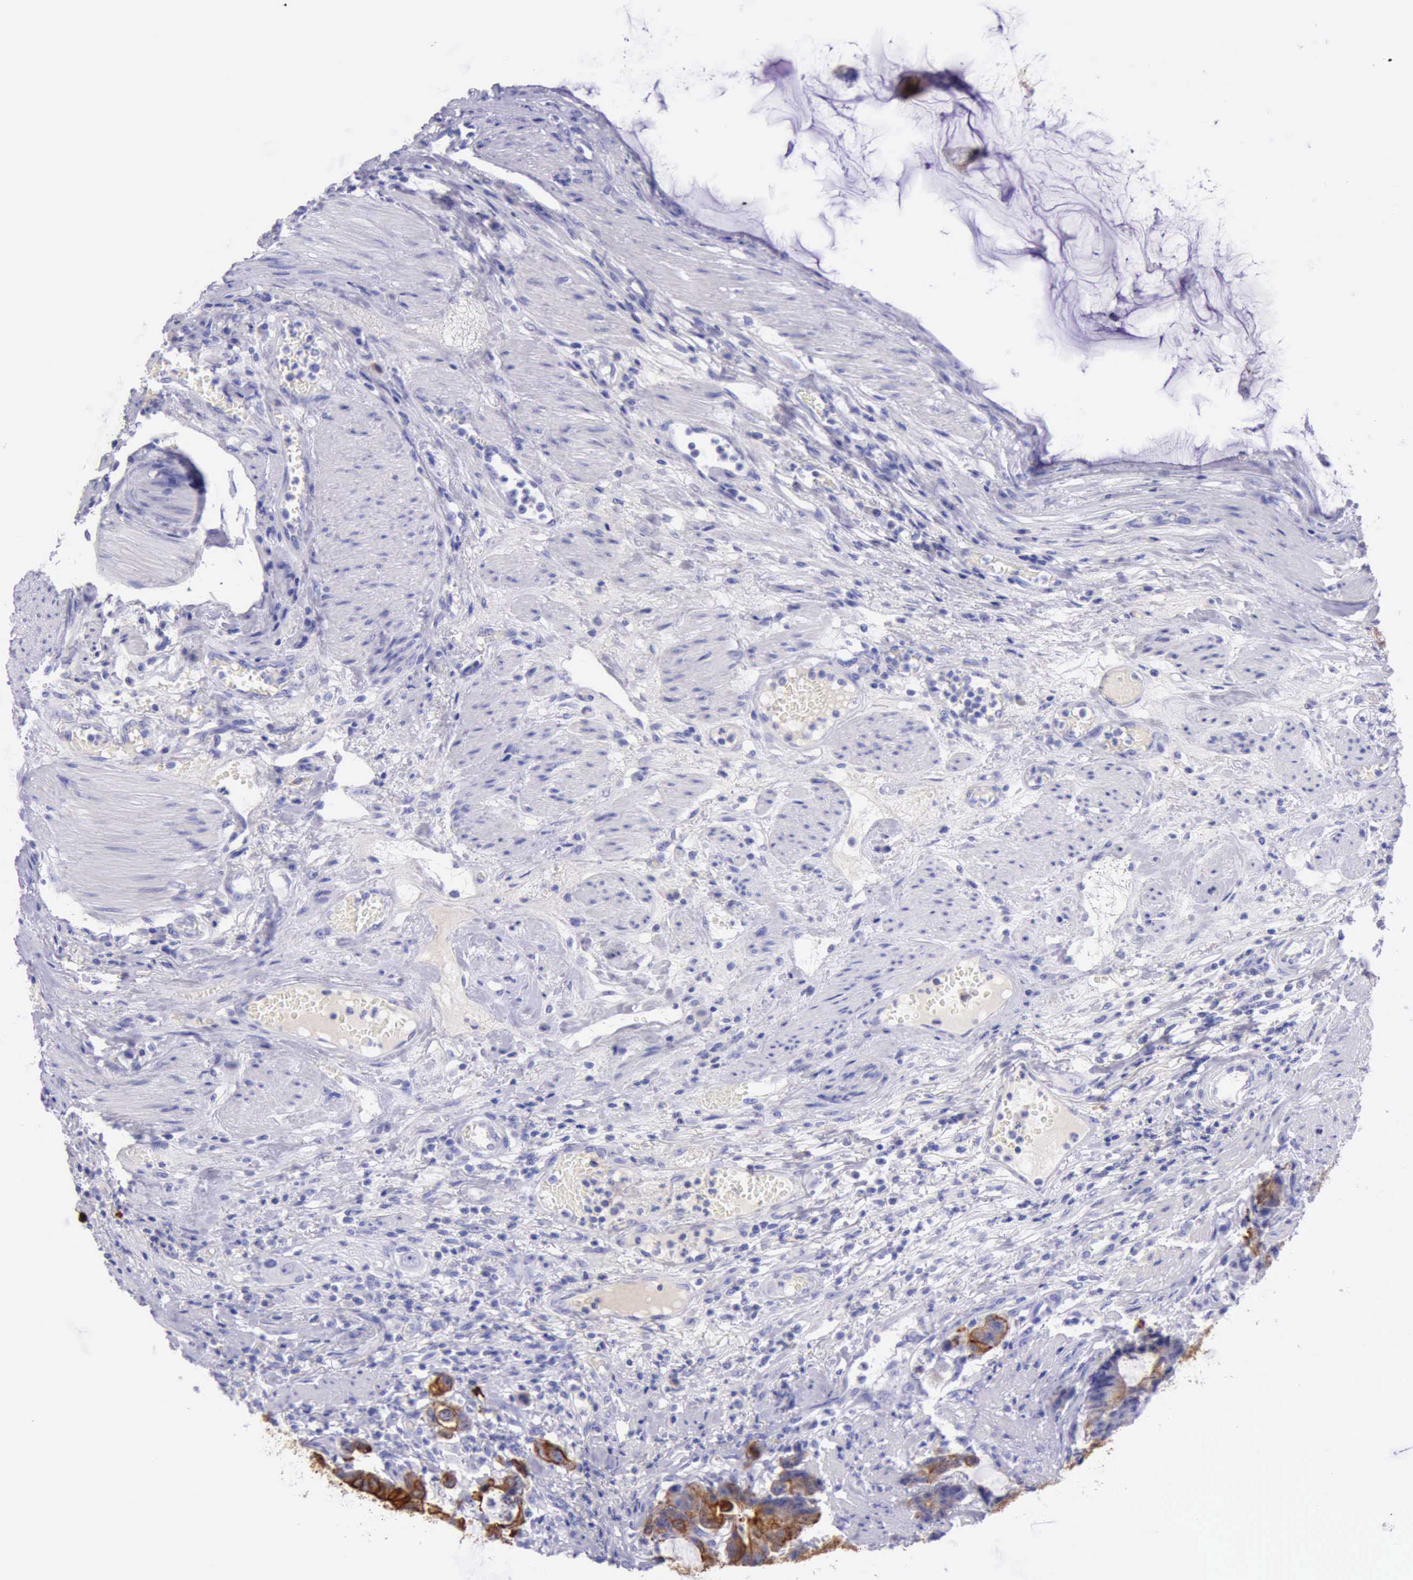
{"staining": {"intensity": "strong", "quantity": "25%-75%", "location": "cytoplasmic/membranous"}, "tissue": "colorectal cancer", "cell_type": "Tumor cells", "image_type": "cancer", "snomed": [{"axis": "morphology", "description": "Adenocarcinoma, NOS"}, {"axis": "topography", "description": "Colon"}], "caption": "Adenocarcinoma (colorectal) stained for a protein displays strong cytoplasmic/membranous positivity in tumor cells. The staining was performed using DAB to visualize the protein expression in brown, while the nuclei were stained in blue with hematoxylin (Magnification: 20x).", "gene": "KRT8", "patient": {"sex": "female", "age": 84}}